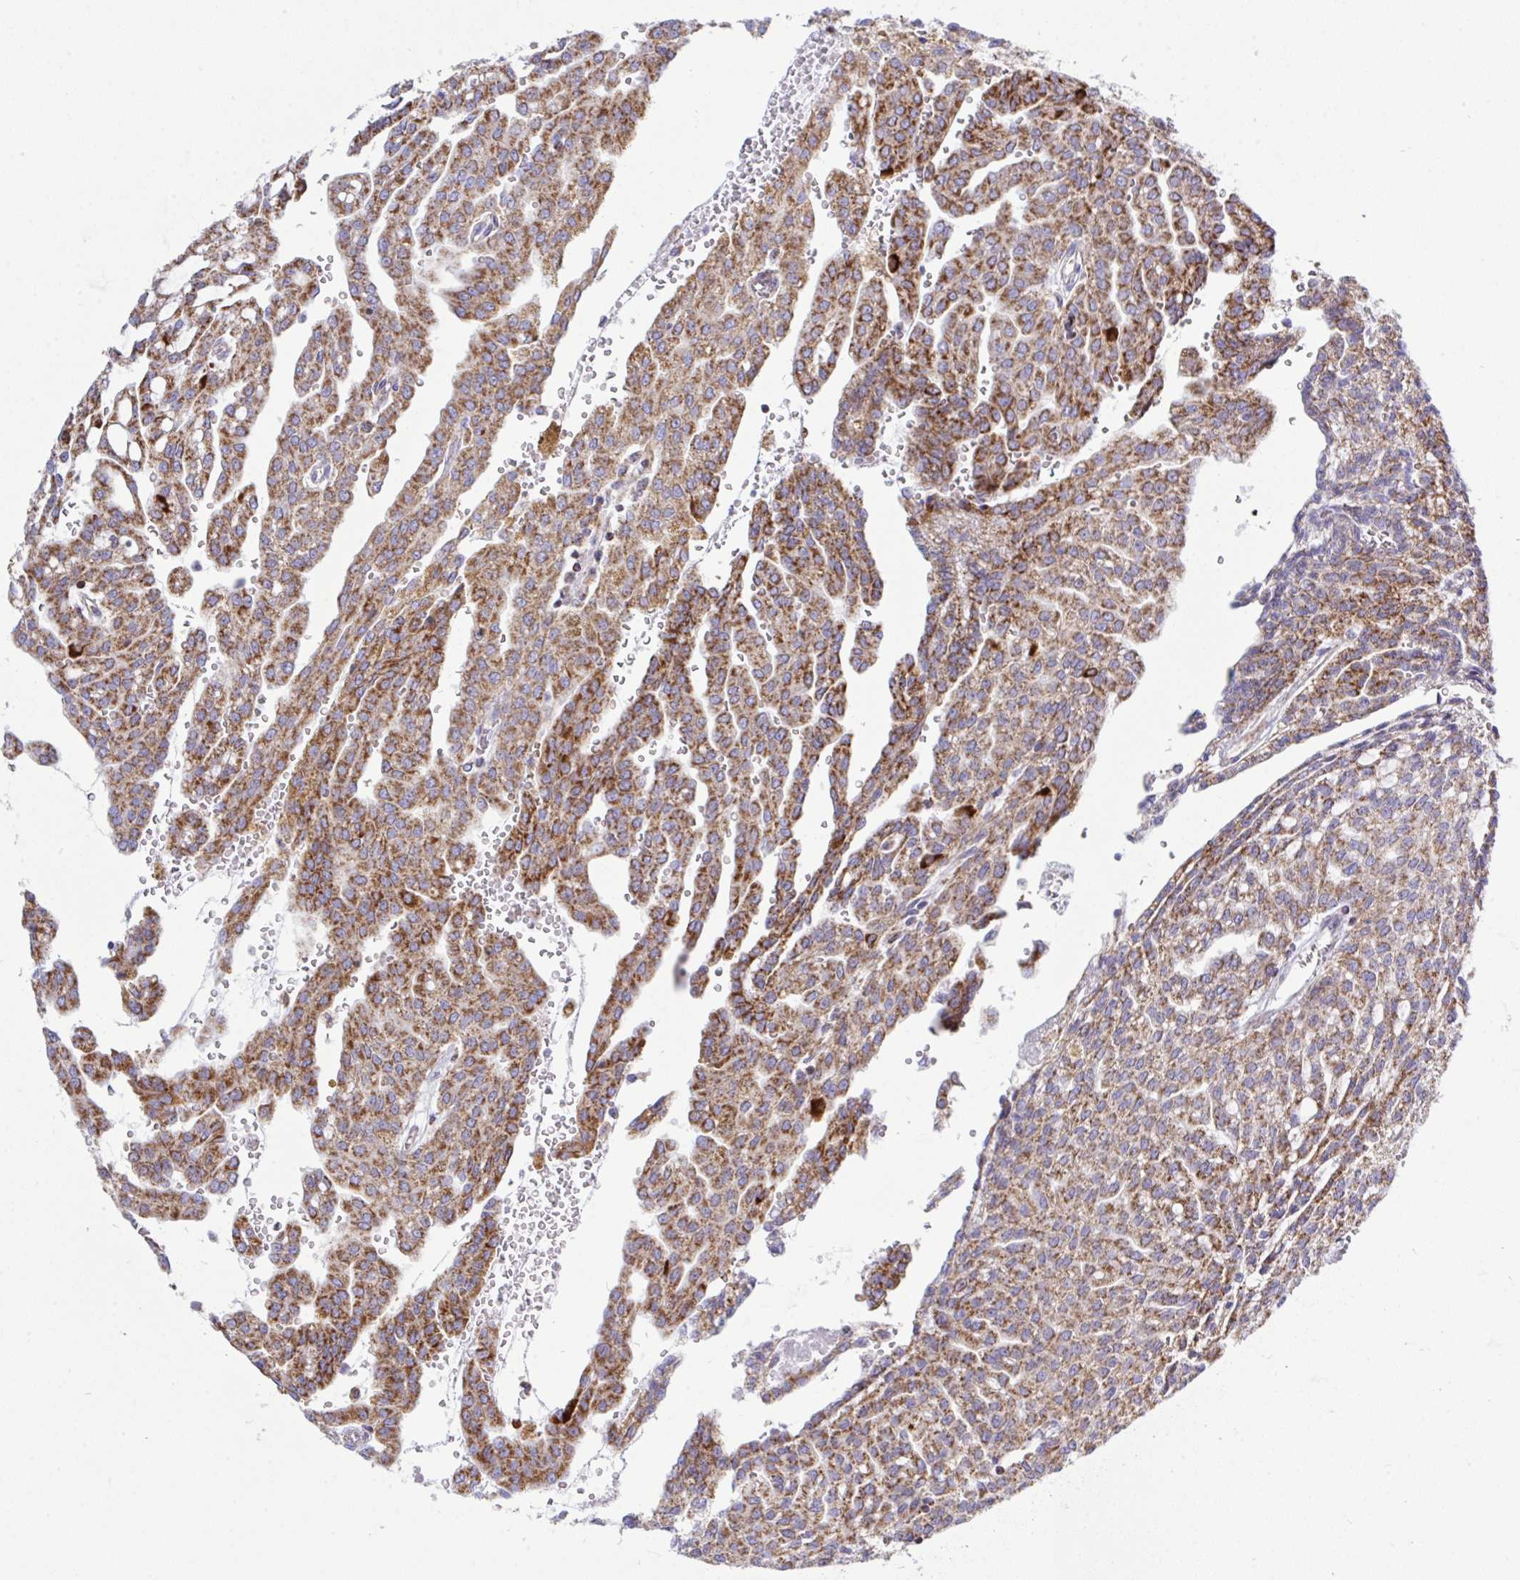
{"staining": {"intensity": "moderate", "quantity": ">75%", "location": "cytoplasmic/membranous"}, "tissue": "renal cancer", "cell_type": "Tumor cells", "image_type": "cancer", "snomed": [{"axis": "morphology", "description": "Adenocarcinoma, NOS"}, {"axis": "topography", "description": "Kidney"}], "caption": "Tumor cells show medium levels of moderate cytoplasmic/membranous expression in approximately >75% of cells in adenocarcinoma (renal).", "gene": "HSPE1", "patient": {"sex": "male", "age": 63}}